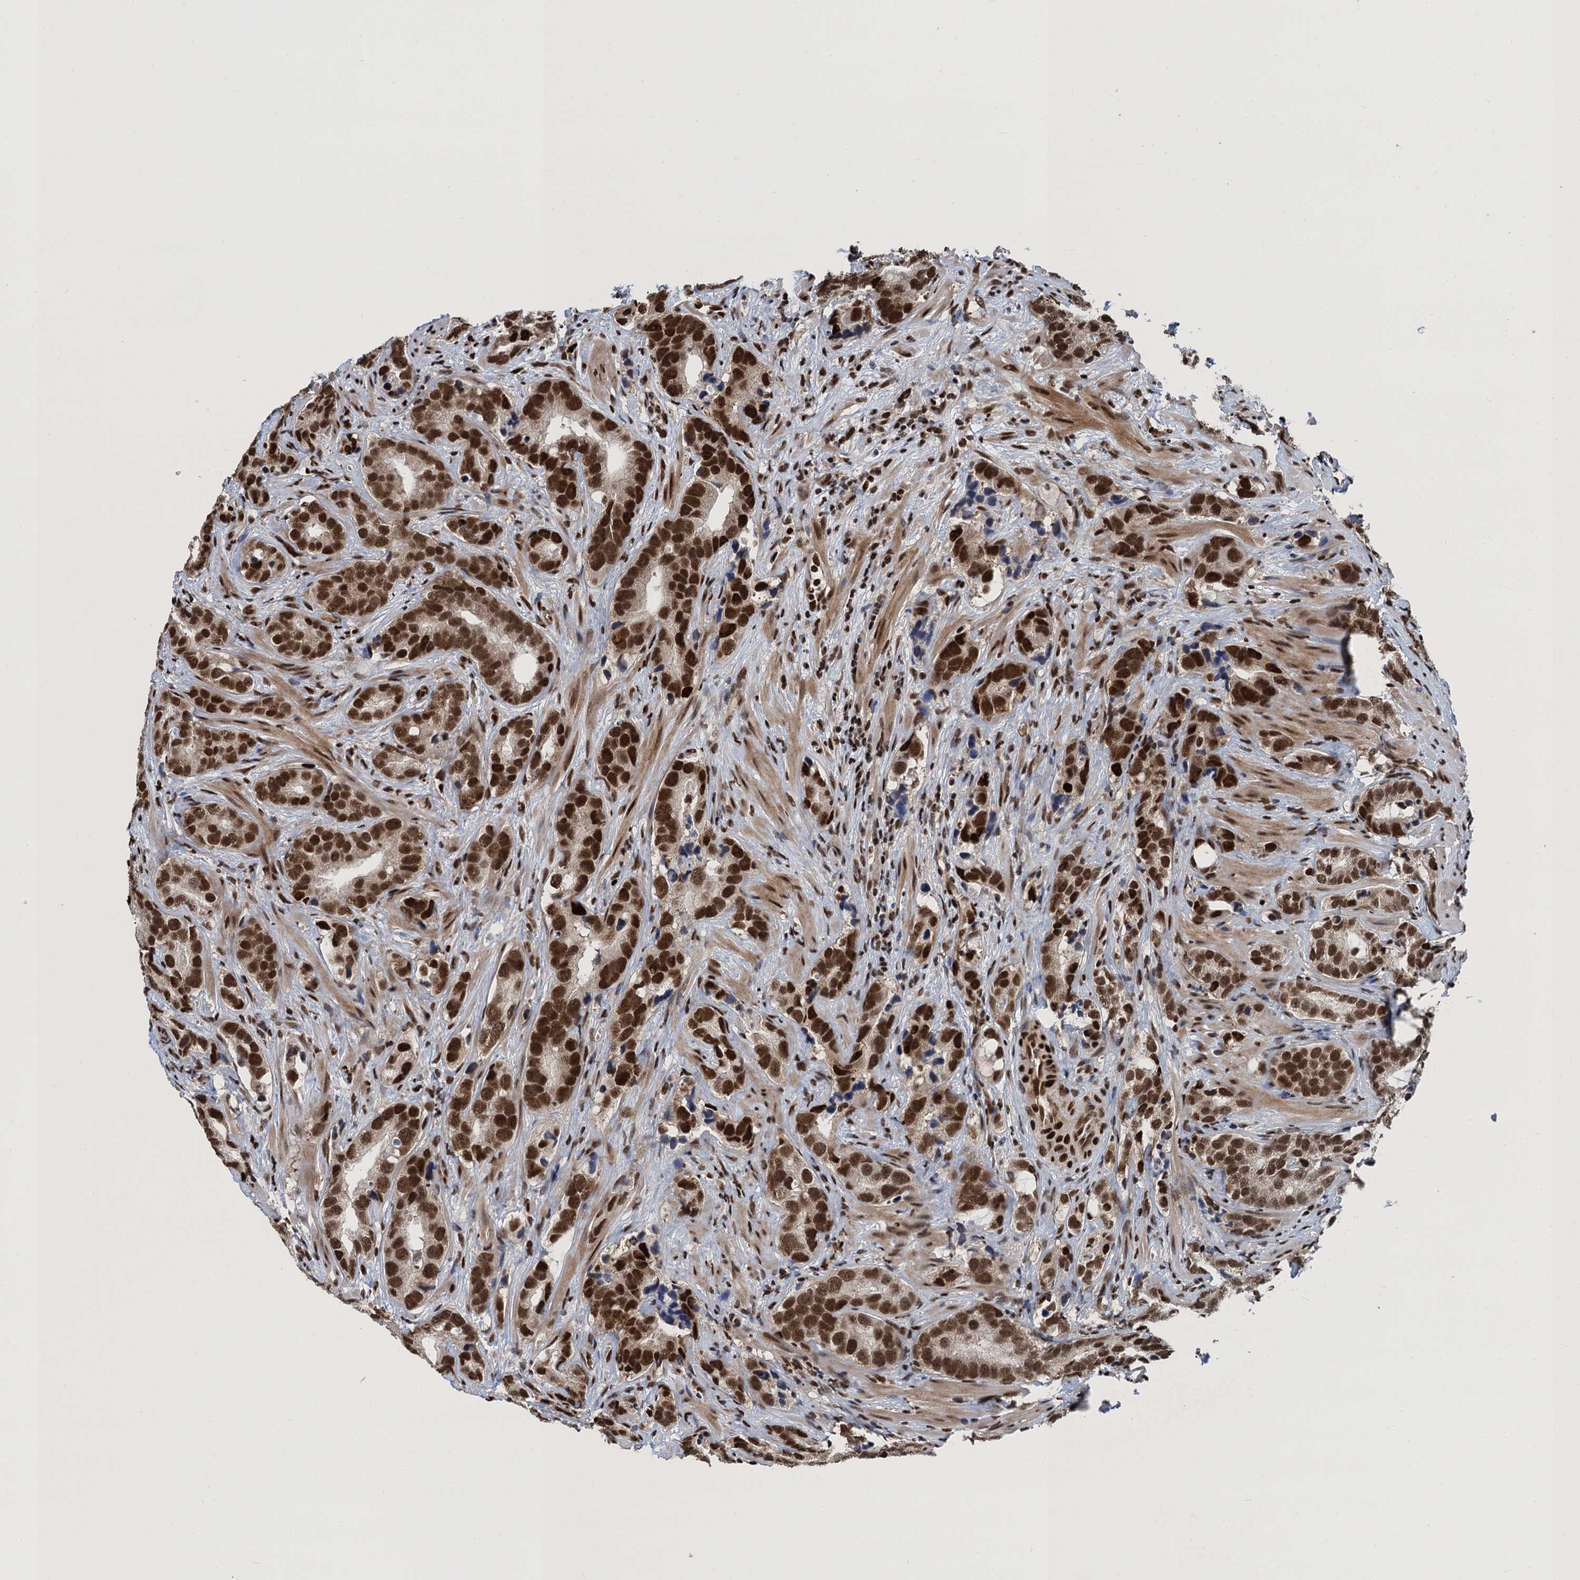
{"staining": {"intensity": "strong", "quantity": ">75%", "location": "nuclear"}, "tissue": "prostate cancer", "cell_type": "Tumor cells", "image_type": "cancer", "snomed": [{"axis": "morphology", "description": "Adenocarcinoma, High grade"}, {"axis": "topography", "description": "Prostate"}], "caption": "High-grade adenocarcinoma (prostate) was stained to show a protein in brown. There is high levels of strong nuclear positivity in approximately >75% of tumor cells.", "gene": "PPP4R1", "patient": {"sex": "male", "age": 62}}